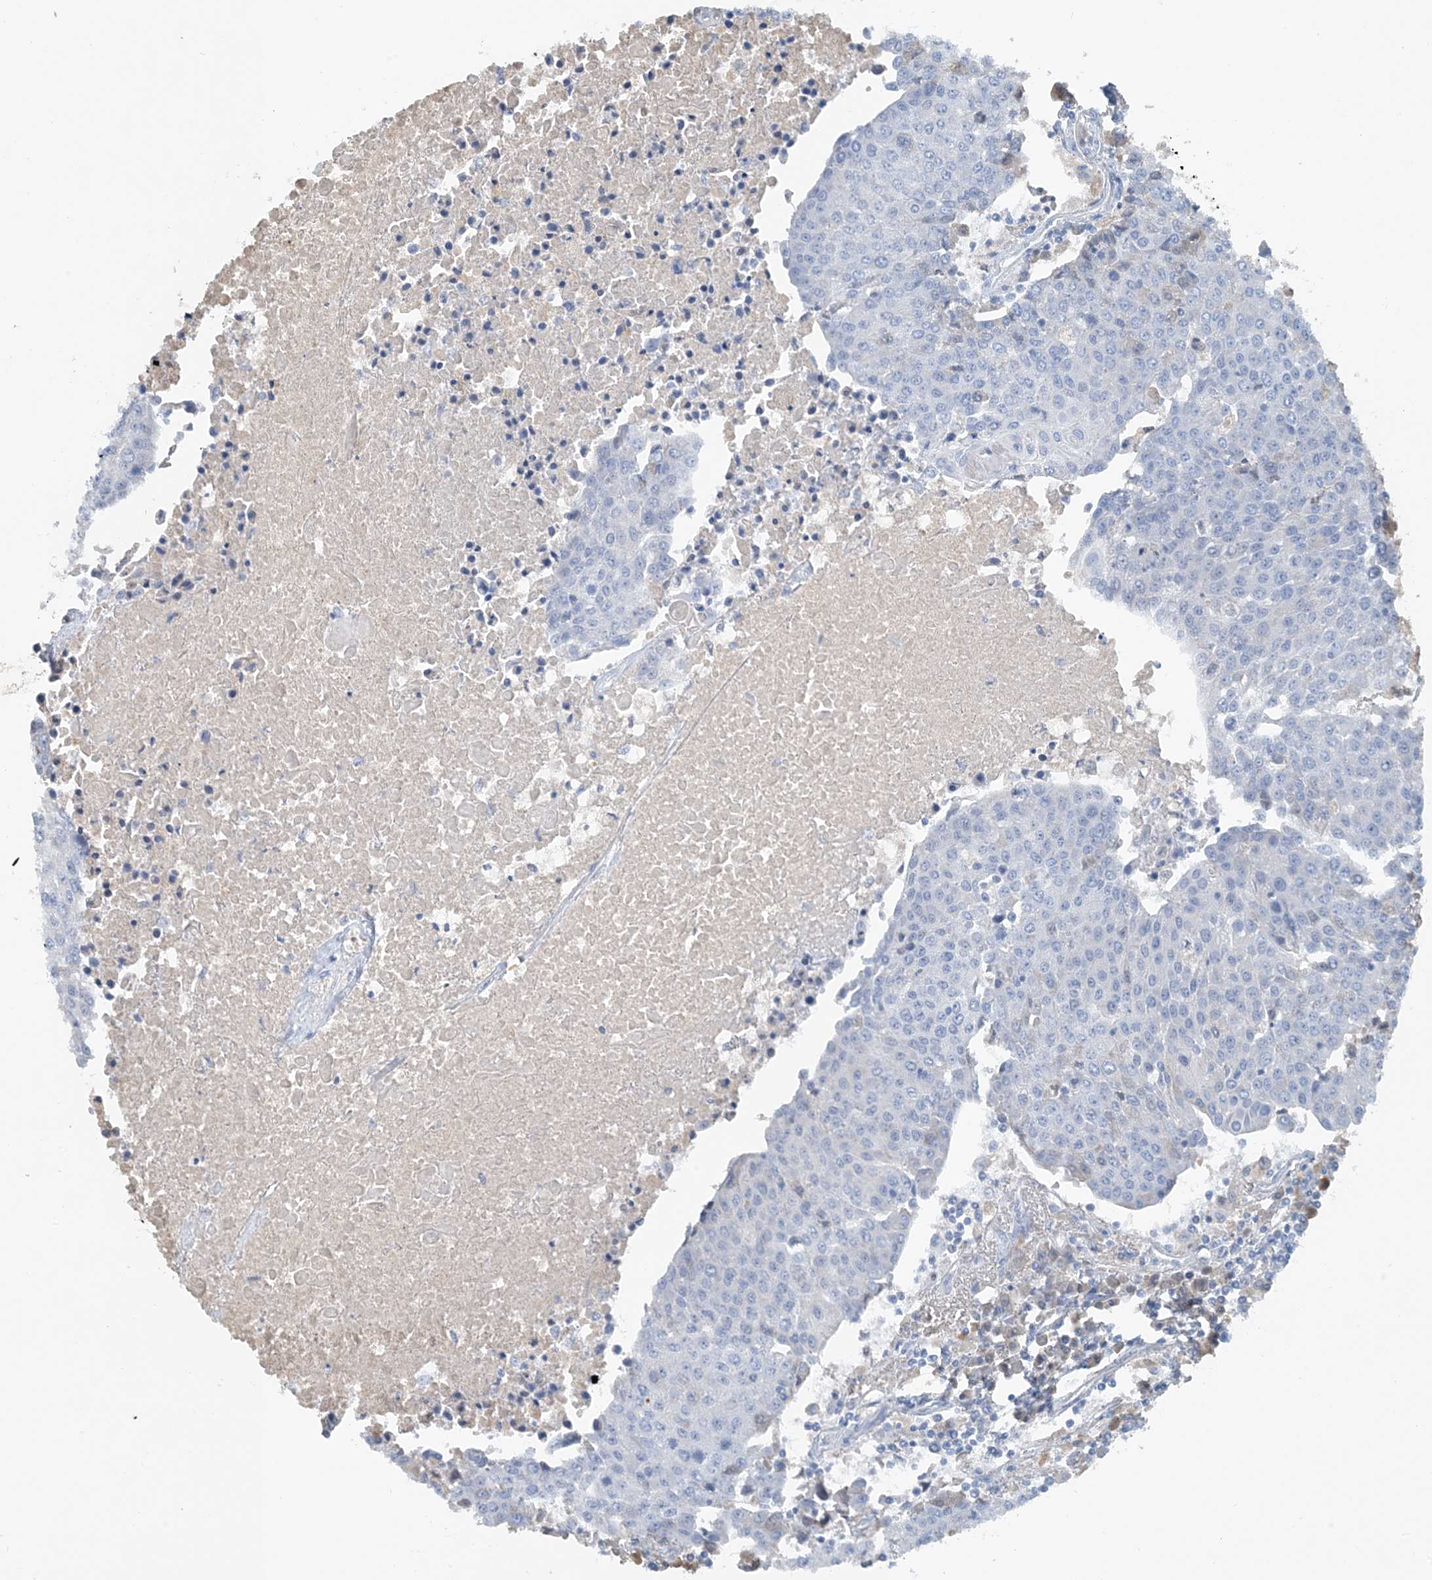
{"staining": {"intensity": "negative", "quantity": "none", "location": "none"}, "tissue": "urothelial cancer", "cell_type": "Tumor cells", "image_type": "cancer", "snomed": [{"axis": "morphology", "description": "Urothelial carcinoma, High grade"}, {"axis": "topography", "description": "Urinary bladder"}], "caption": "Micrograph shows no significant protein staining in tumor cells of urothelial cancer. (DAB (3,3'-diaminobenzidine) IHC, high magnification).", "gene": "CTRL", "patient": {"sex": "female", "age": 85}}